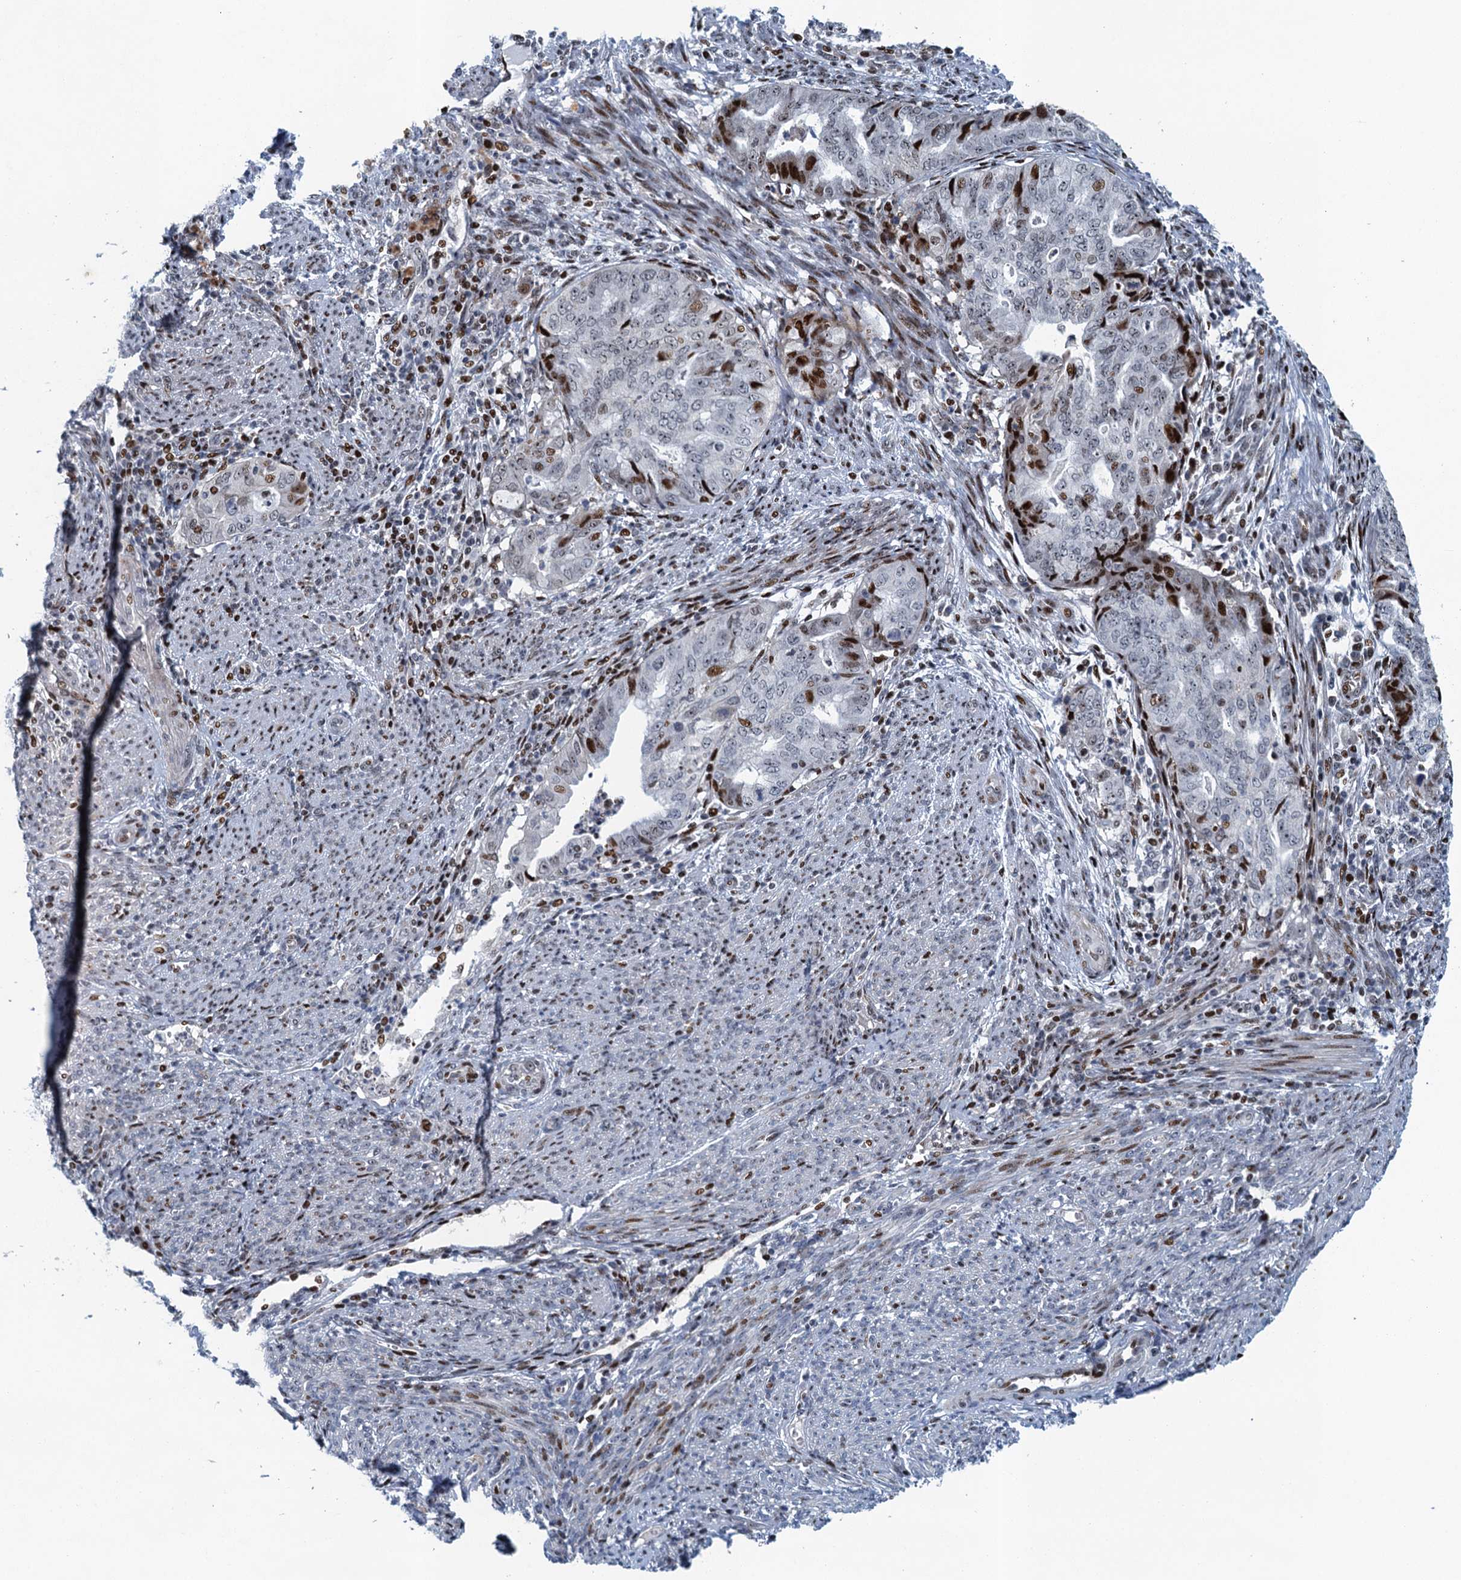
{"staining": {"intensity": "strong", "quantity": "<25%", "location": "nuclear"}, "tissue": "endometrial cancer", "cell_type": "Tumor cells", "image_type": "cancer", "snomed": [{"axis": "morphology", "description": "Adenocarcinoma, NOS"}, {"axis": "topography", "description": "Endometrium"}], "caption": "Human endometrial adenocarcinoma stained for a protein (brown) exhibits strong nuclear positive expression in approximately <25% of tumor cells.", "gene": "ANKRD13D", "patient": {"sex": "female", "age": 79}}